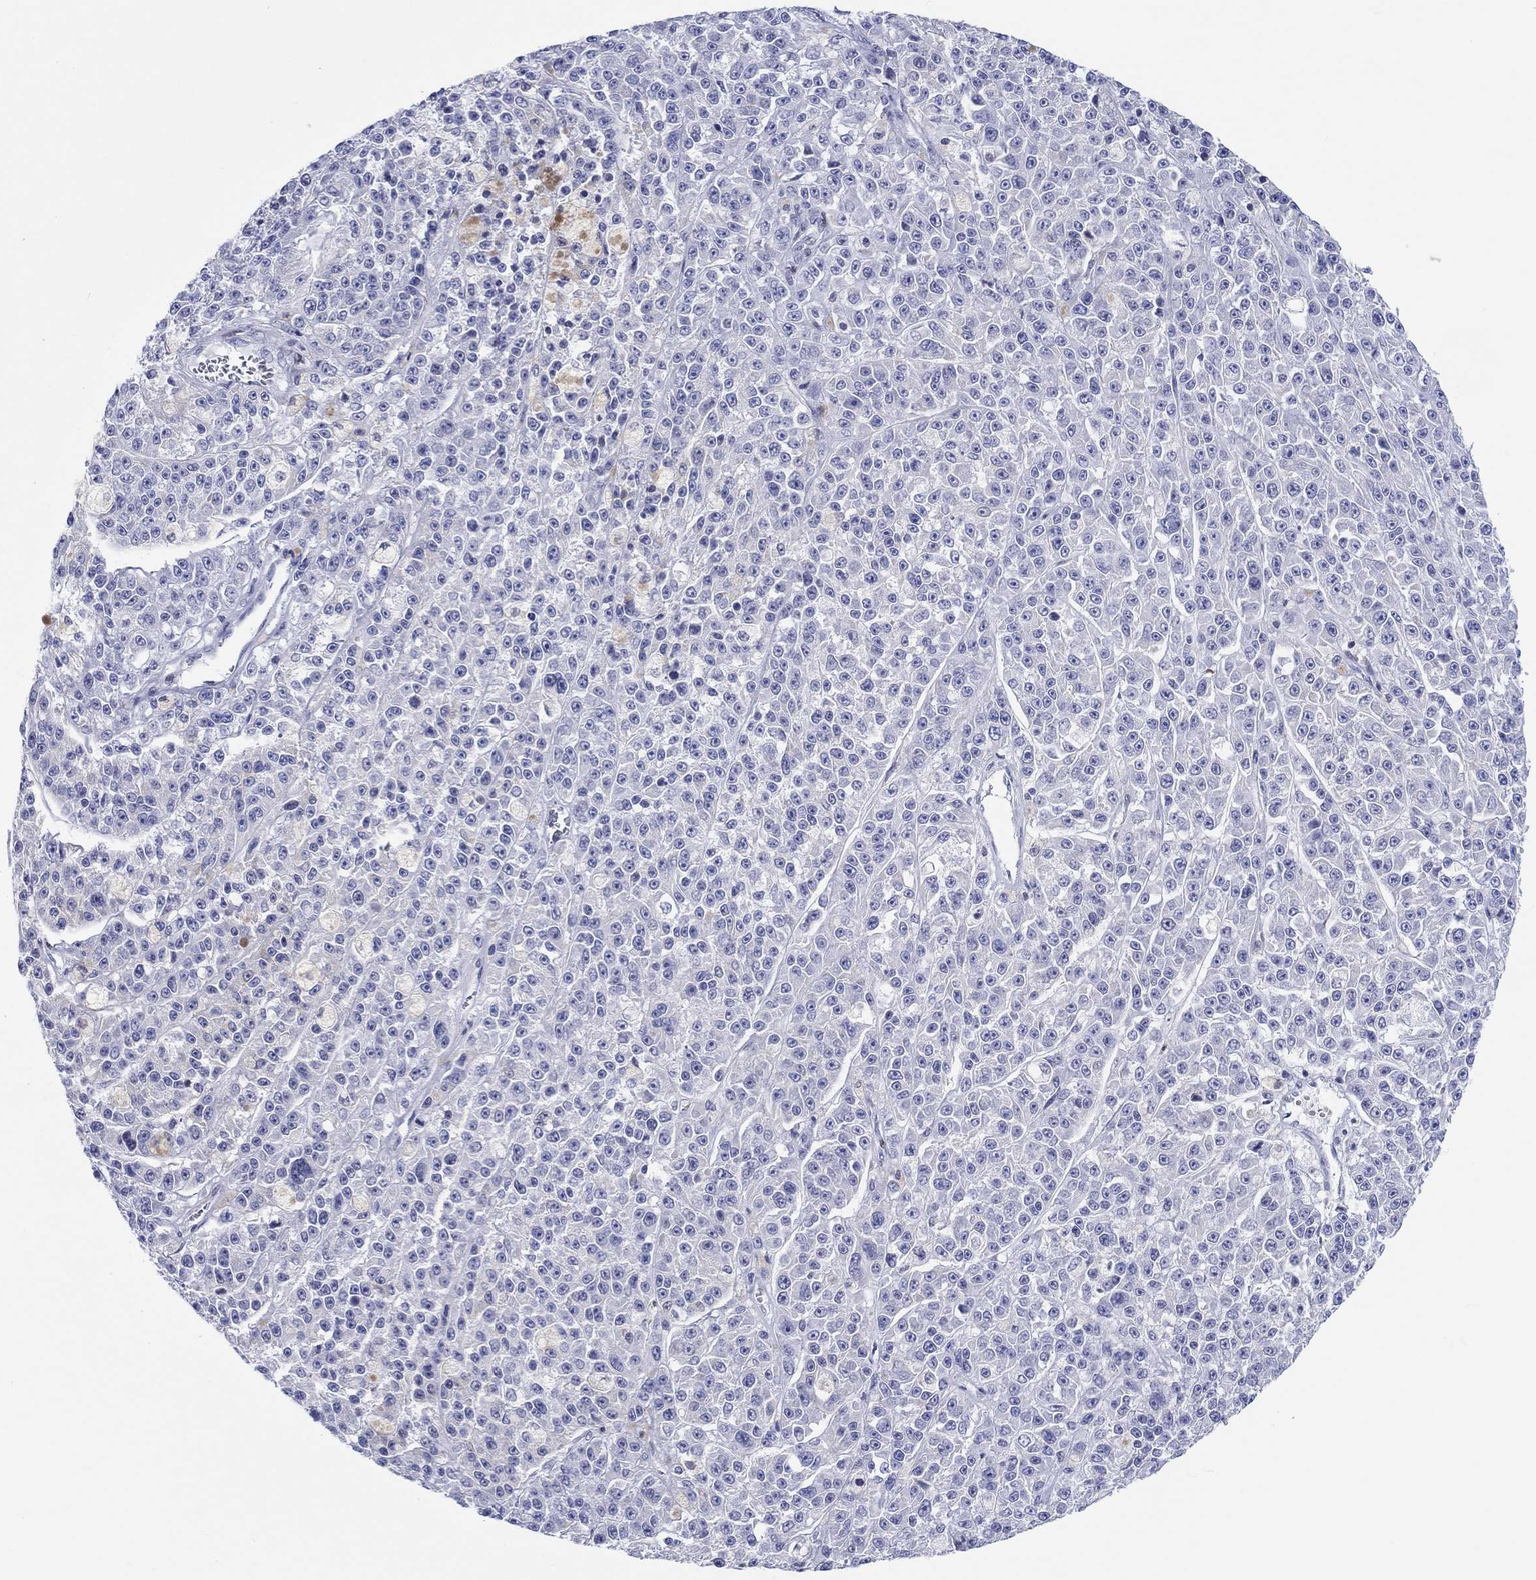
{"staining": {"intensity": "negative", "quantity": "none", "location": "none"}, "tissue": "melanoma", "cell_type": "Tumor cells", "image_type": "cancer", "snomed": [{"axis": "morphology", "description": "Malignant melanoma, NOS"}, {"axis": "topography", "description": "Skin"}], "caption": "This is a photomicrograph of IHC staining of melanoma, which shows no positivity in tumor cells. Nuclei are stained in blue.", "gene": "H1-1", "patient": {"sex": "female", "age": 58}}